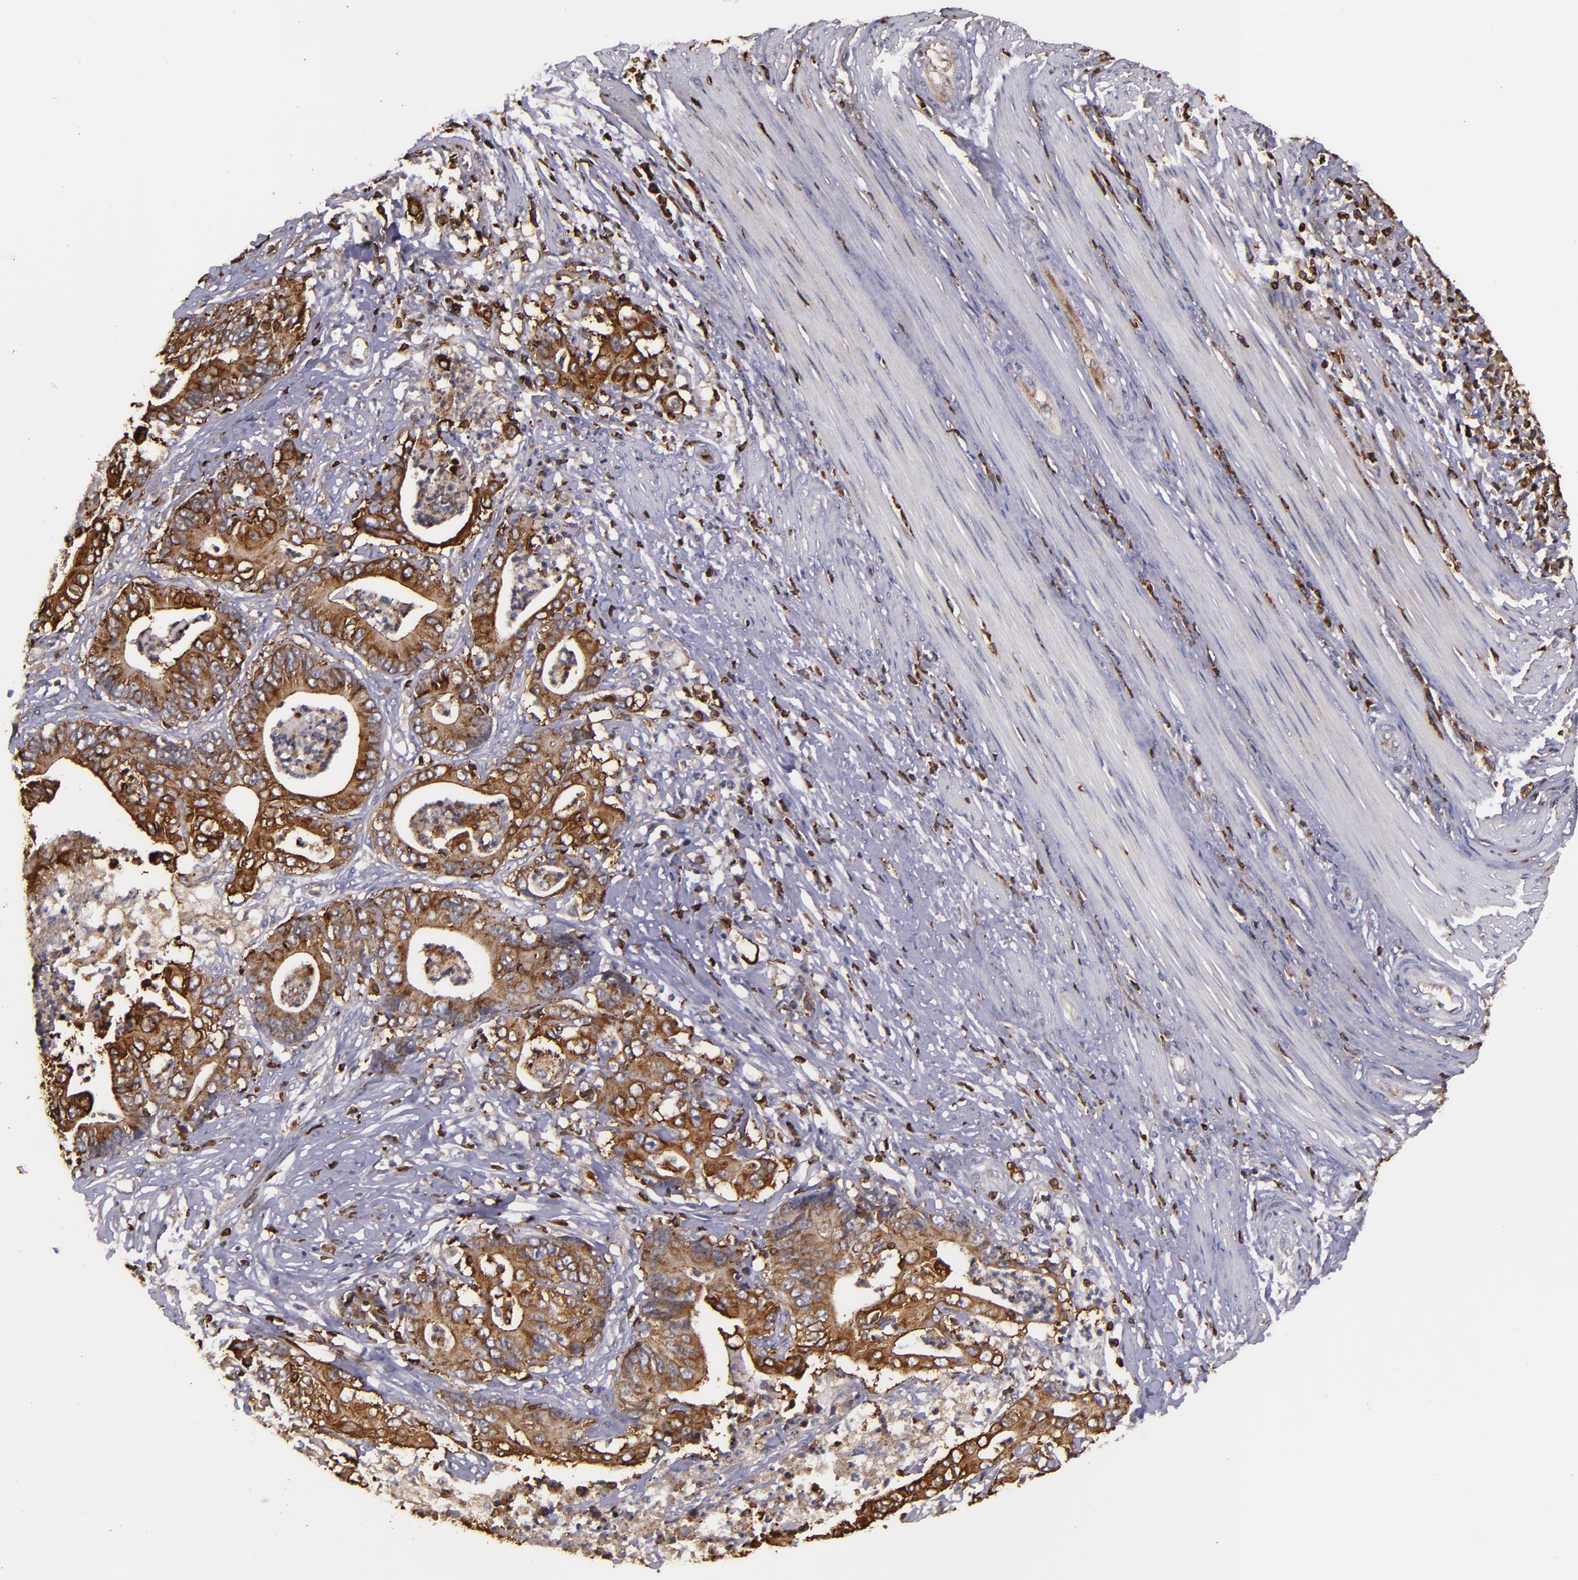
{"staining": {"intensity": "moderate", "quantity": ">75%", "location": "cytoplasmic/membranous"}, "tissue": "stomach cancer", "cell_type": "Tumor cells", "image_type": "cancer", "snomed": [{"axis": "morphology", "description": "Adenocarcinoma, NOS"}, {"axis": "topography", "description": "Stomach, lower"}], "caption": "Moderate cytoplasmic/membranous expression is seen in approximately >75% of tumor cells in stomach cancer. The staining was performed using DAB (3,3'-diaminobenzidine), with brown indicating positive protein expression. Nuclei are stained blue with hematoxylin.", "gene": "SLC9A3R1", "patient": {"sex": "female", "age": 86}}